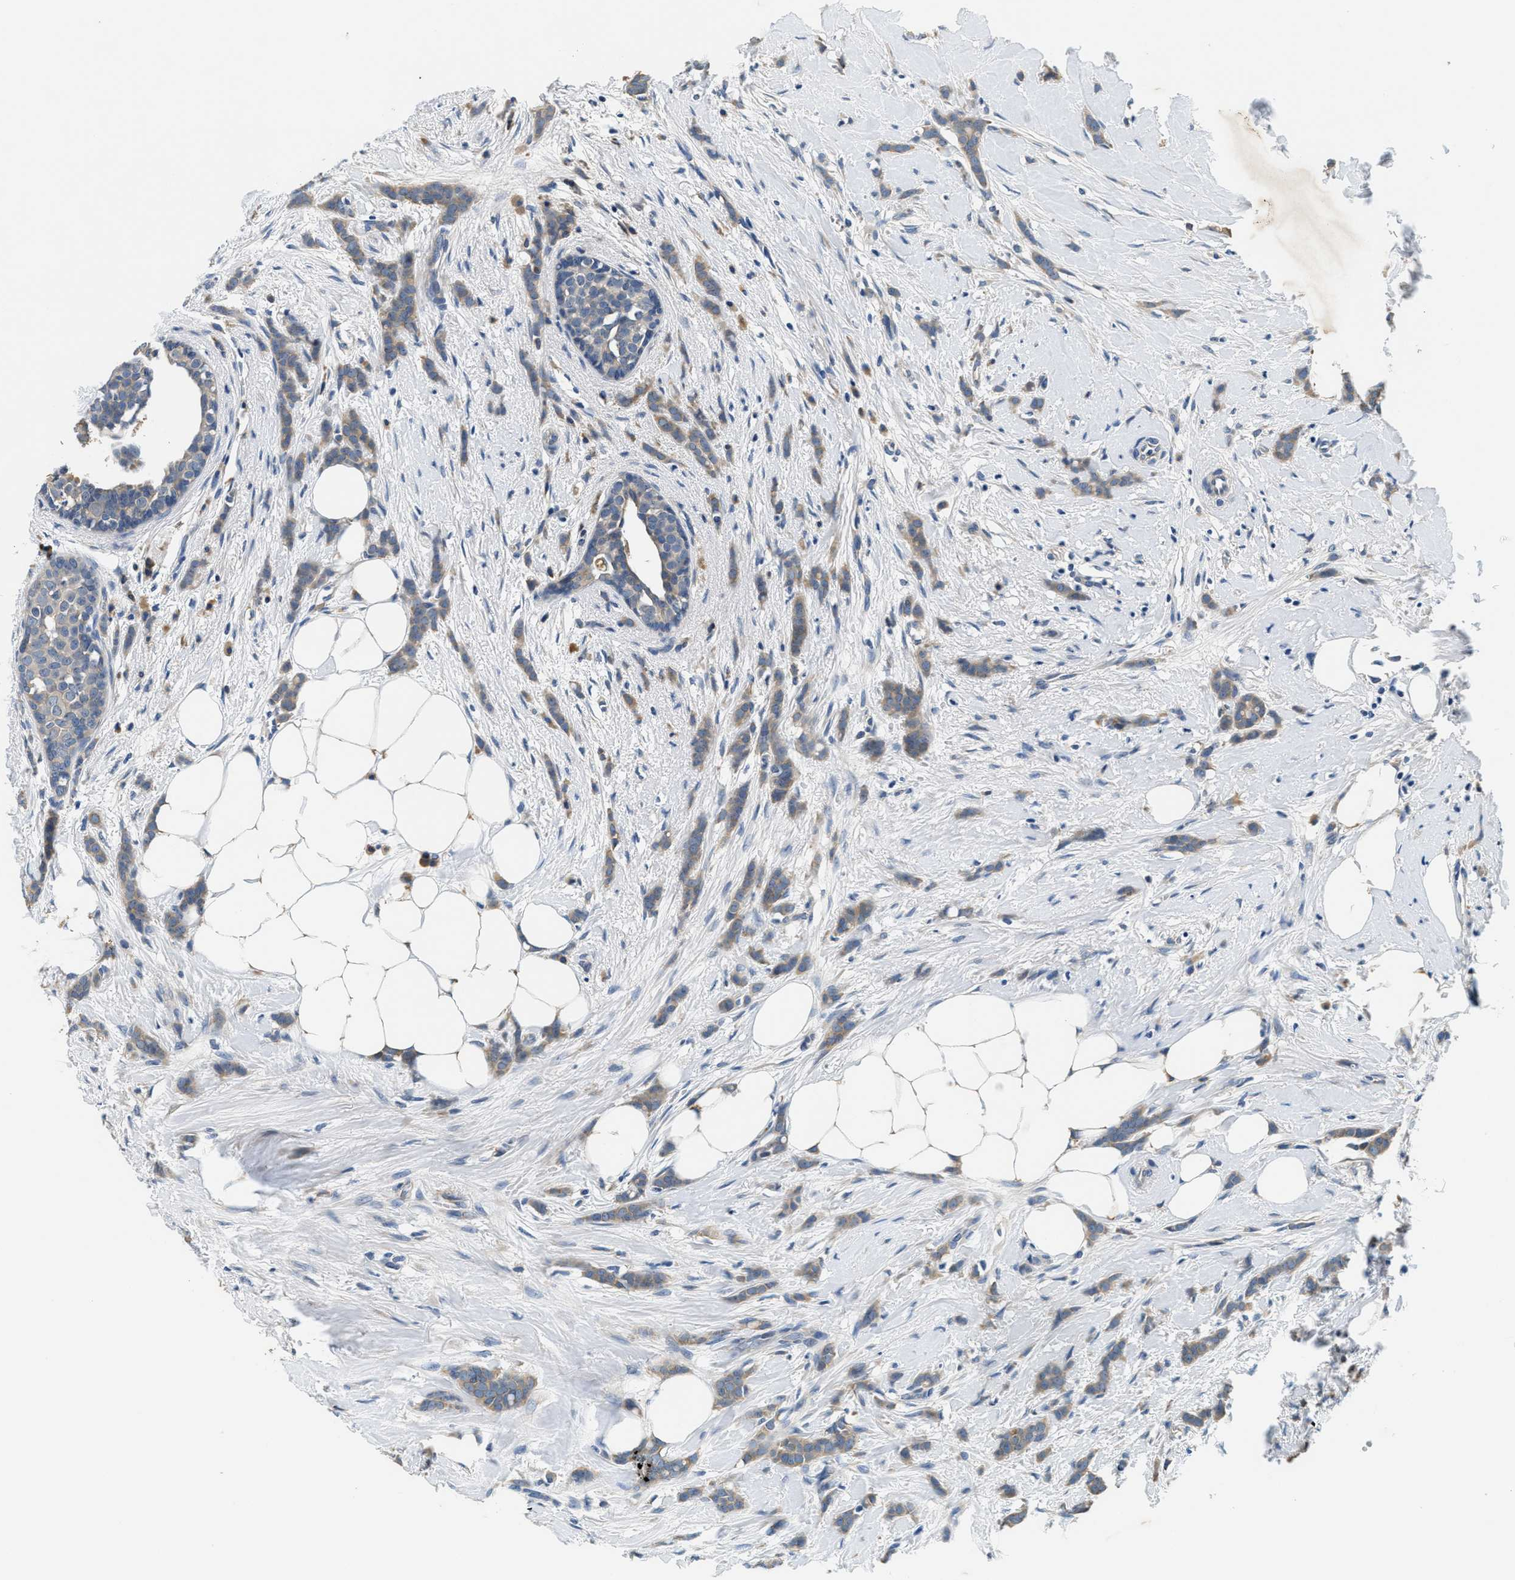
{"staining": {"intensity": "weak", "quantity": ">75%", "location": "cytoplasmic/membranous"}, "tissue": "breast cancer", "cell_type": "Tumor cells", "image_type": "cancer", "snomed": [{"axis": "morphology", "description": "Lobular carcinoma, in situ"}, {"axis": "morphology", "description": "Lobular carcinoma"}, {"axis": "topography", "description": "Breast"}], "caption": "Immunohistochemistry (DAB) staining of human lobular carcinoma (breast) reveals weak cytoplasmic/membranous protein staining in about >75% of tumor cells.", "gene": "ALDH3A2", "patient": {"sex": "female", "age": 41}}